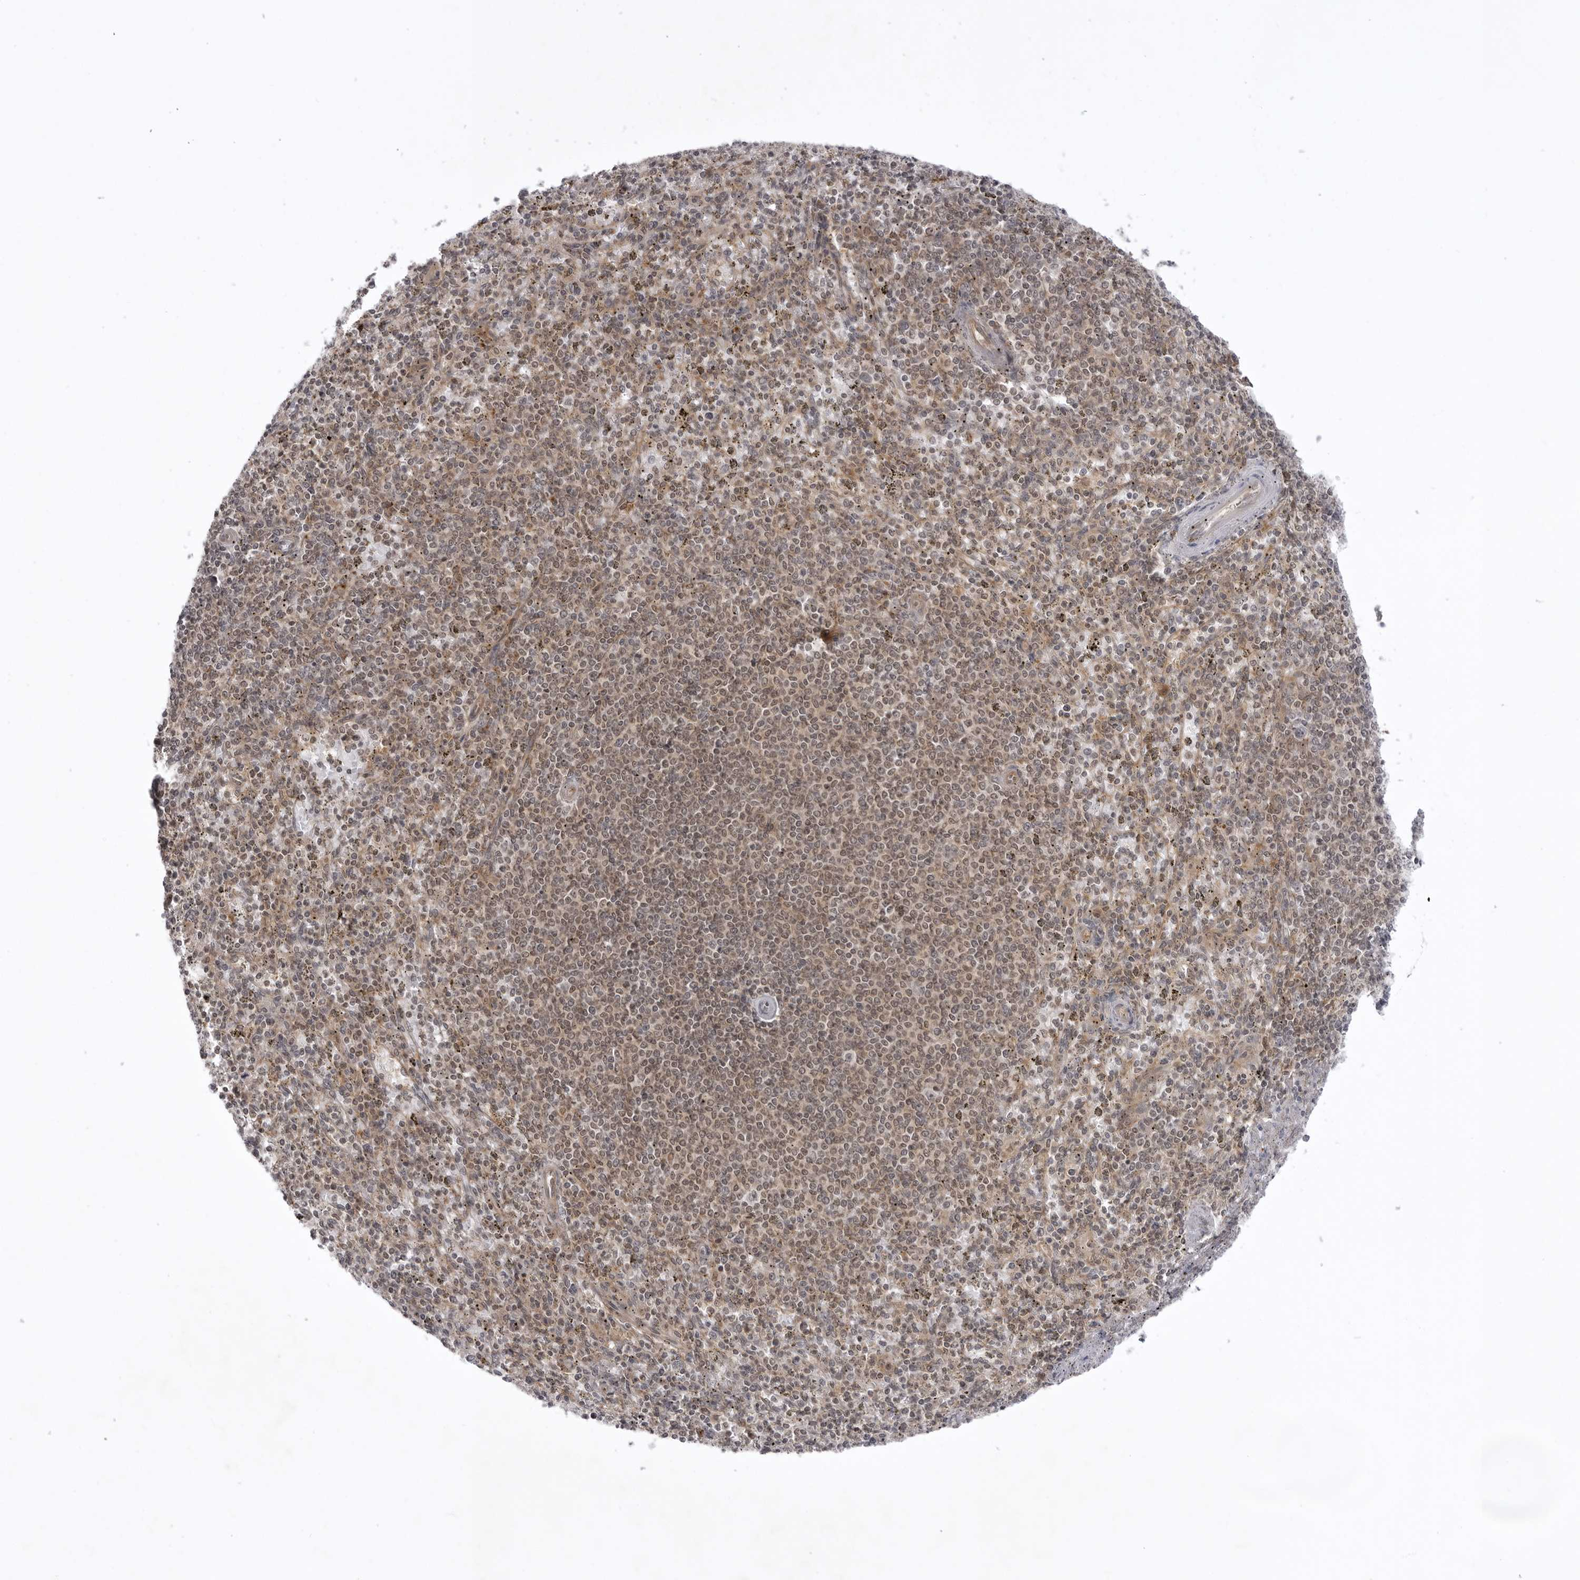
{"staining": {"intensity": "weak", "quantity": "25%-75%", "location": "cytoplasmic/membranous,nuclear"}, "tissue": "spleen", "cell_type": "Cells in red pulp", "image_type": "normal", "snomed": [{"axis": "morphology", "description": "Normal tissue, NOS"}, {"axis": "topography", "description": "Spleen"}], "caption": "Weak cytoplasmic/membranous,nuclear positivity for a protein is present in about 25%-75% of cells in red pulp of normal spleen using immunohistochemistry.", "gene": "USP43", "patient": {"sex": "male", "age": 72}}